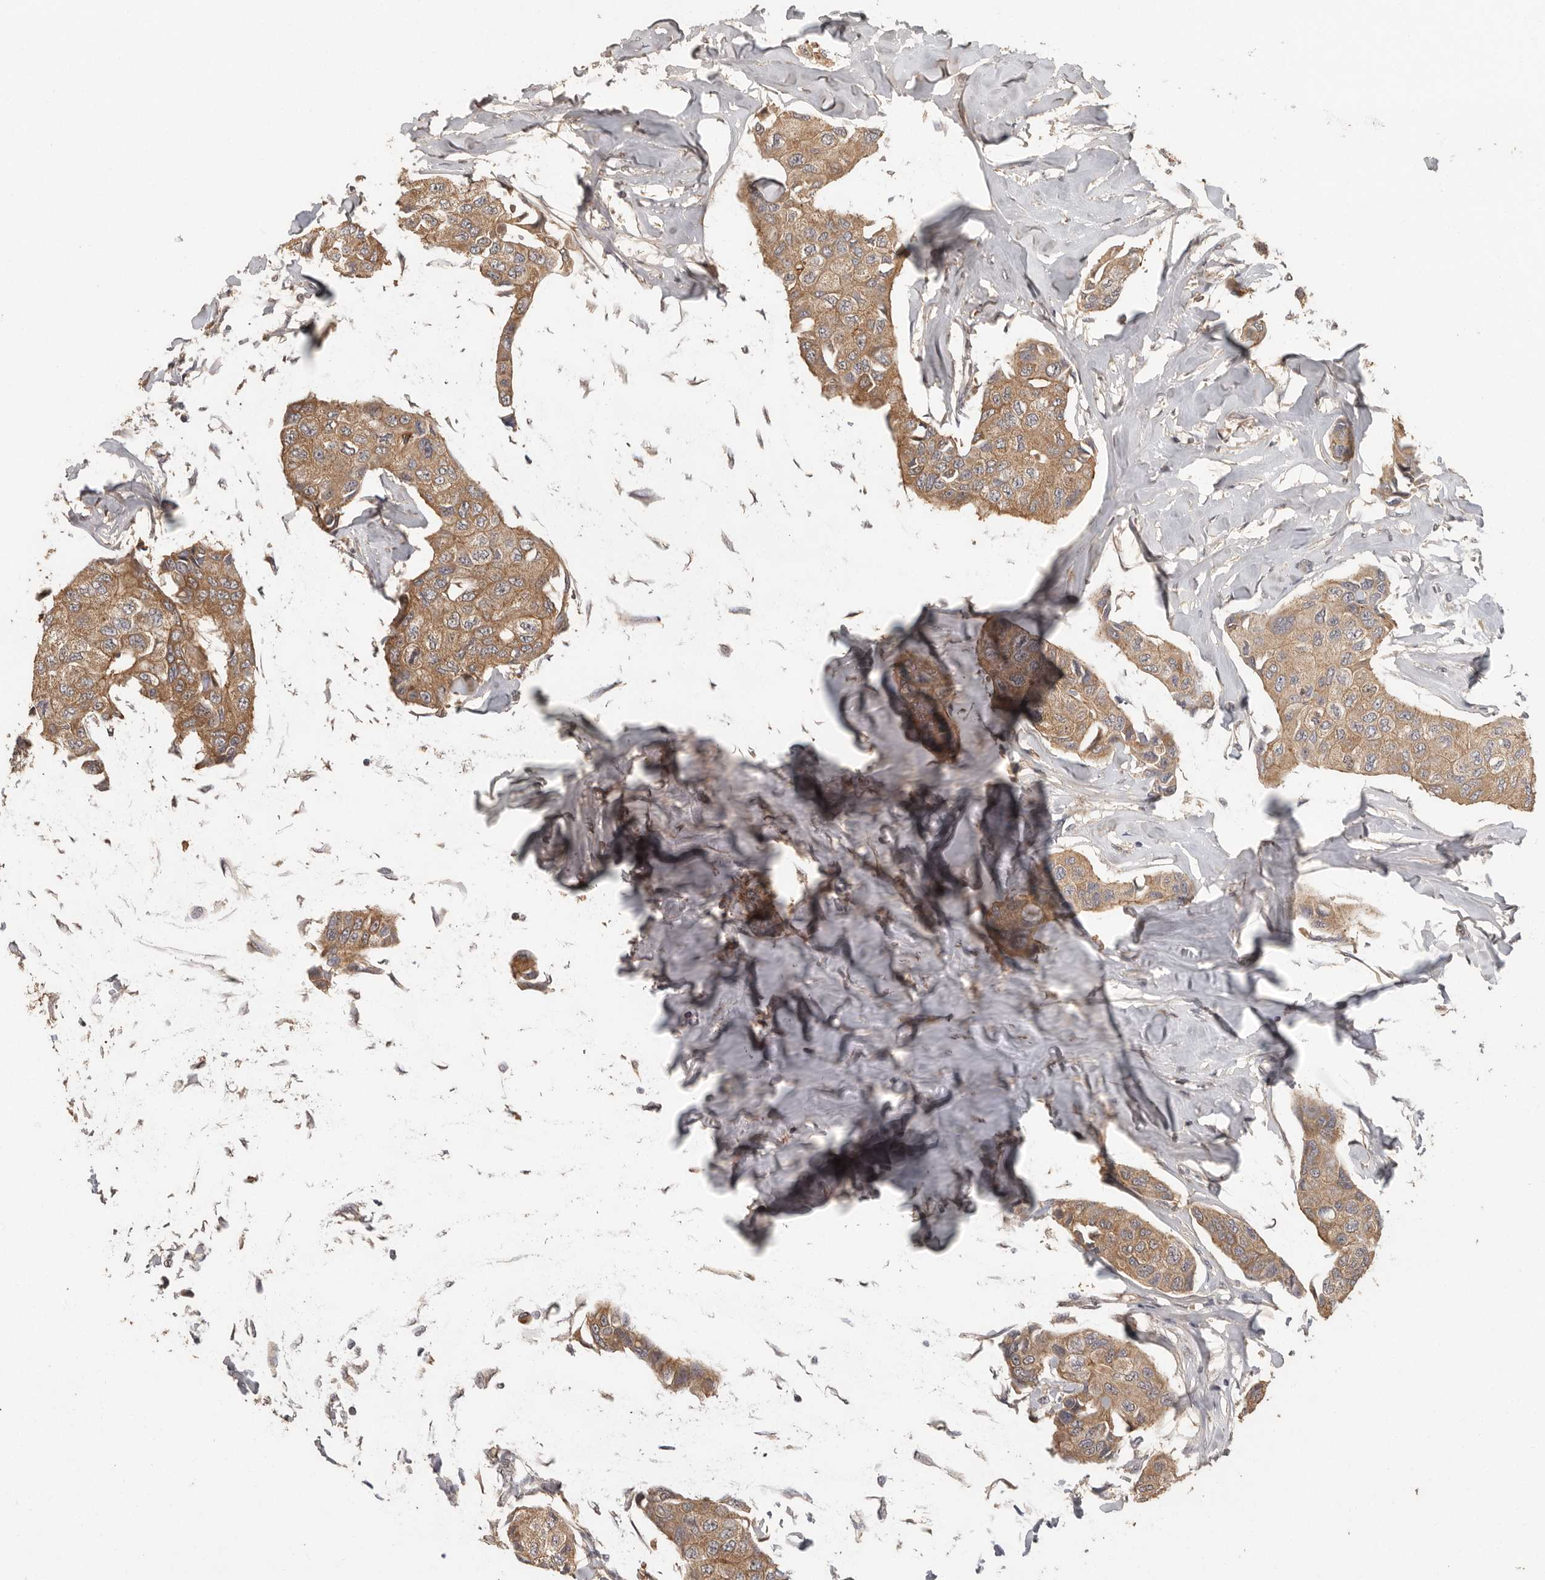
{"staining": {"intensity": "moderate", "quantity": ">75%", "location": "cytoplasmic/membranous"}, "tissue": "breast cancer", "cell_type": "Tumor cells", "image_type": "cancer", "snomed": [{"axis": "morphology", "description": "Duct carcinoma"}, {"axis": "topography", "description": "Breast"}], "caption": "Protein expression analysis of breast intraductal carcinoma reveals moderate cytoplasmic/membranous staining in about >75% of tumor cells. (Brightfield microscopy of DAB IHC at high magnification).", "gene": "BAIAP2", "patient": {"sex": "female", "age": 80}}